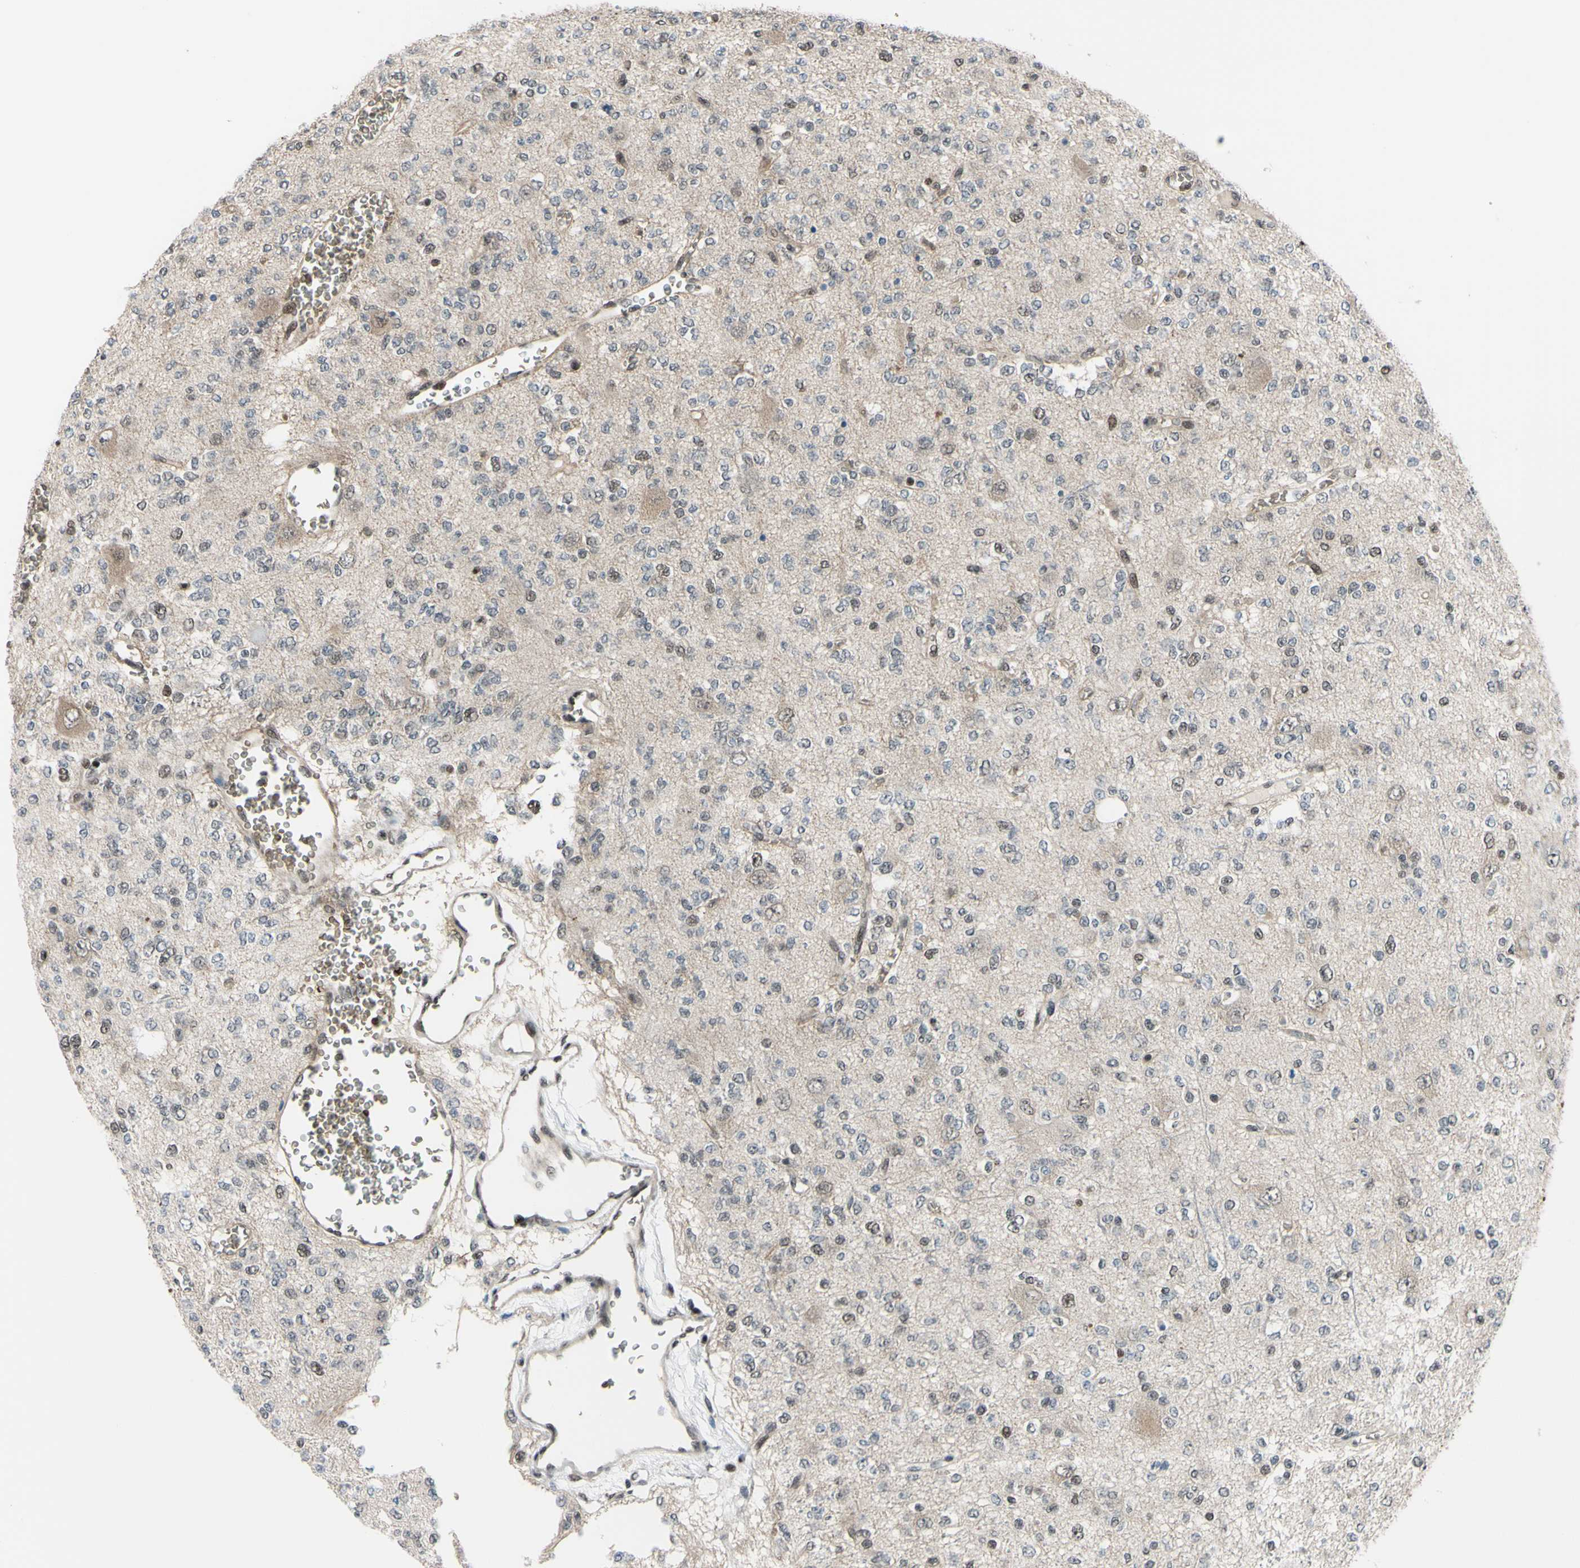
{"staining": {"intensity": "weak", "quantity": ">75%", "location": "cytoplasmic/membranous,nuclear"}, "tissue": "glioma", "cell_type": "Tumor cells", "image_type": "cancer", "snomed": [{"axis": "morphology", "description": "Glioma, malignant, Low grade"}, {"axis": "topography", "description": "Brain"}], "caption": "High-magnification brightfield microscopy of glioma stained with DAB (brown) and counterstained with hematoxylin (blue). tumor cells exhibit weak cytoplasmic/membranous and nuclear positivity is seen in about>75% of cells. The staining is performed using DAB brown chromogen to label protein expression. The nuclei are counter-stained blue using hematoxylin.", "gene": "THAP12", "patient": {"sex": "male", "age": 38}}